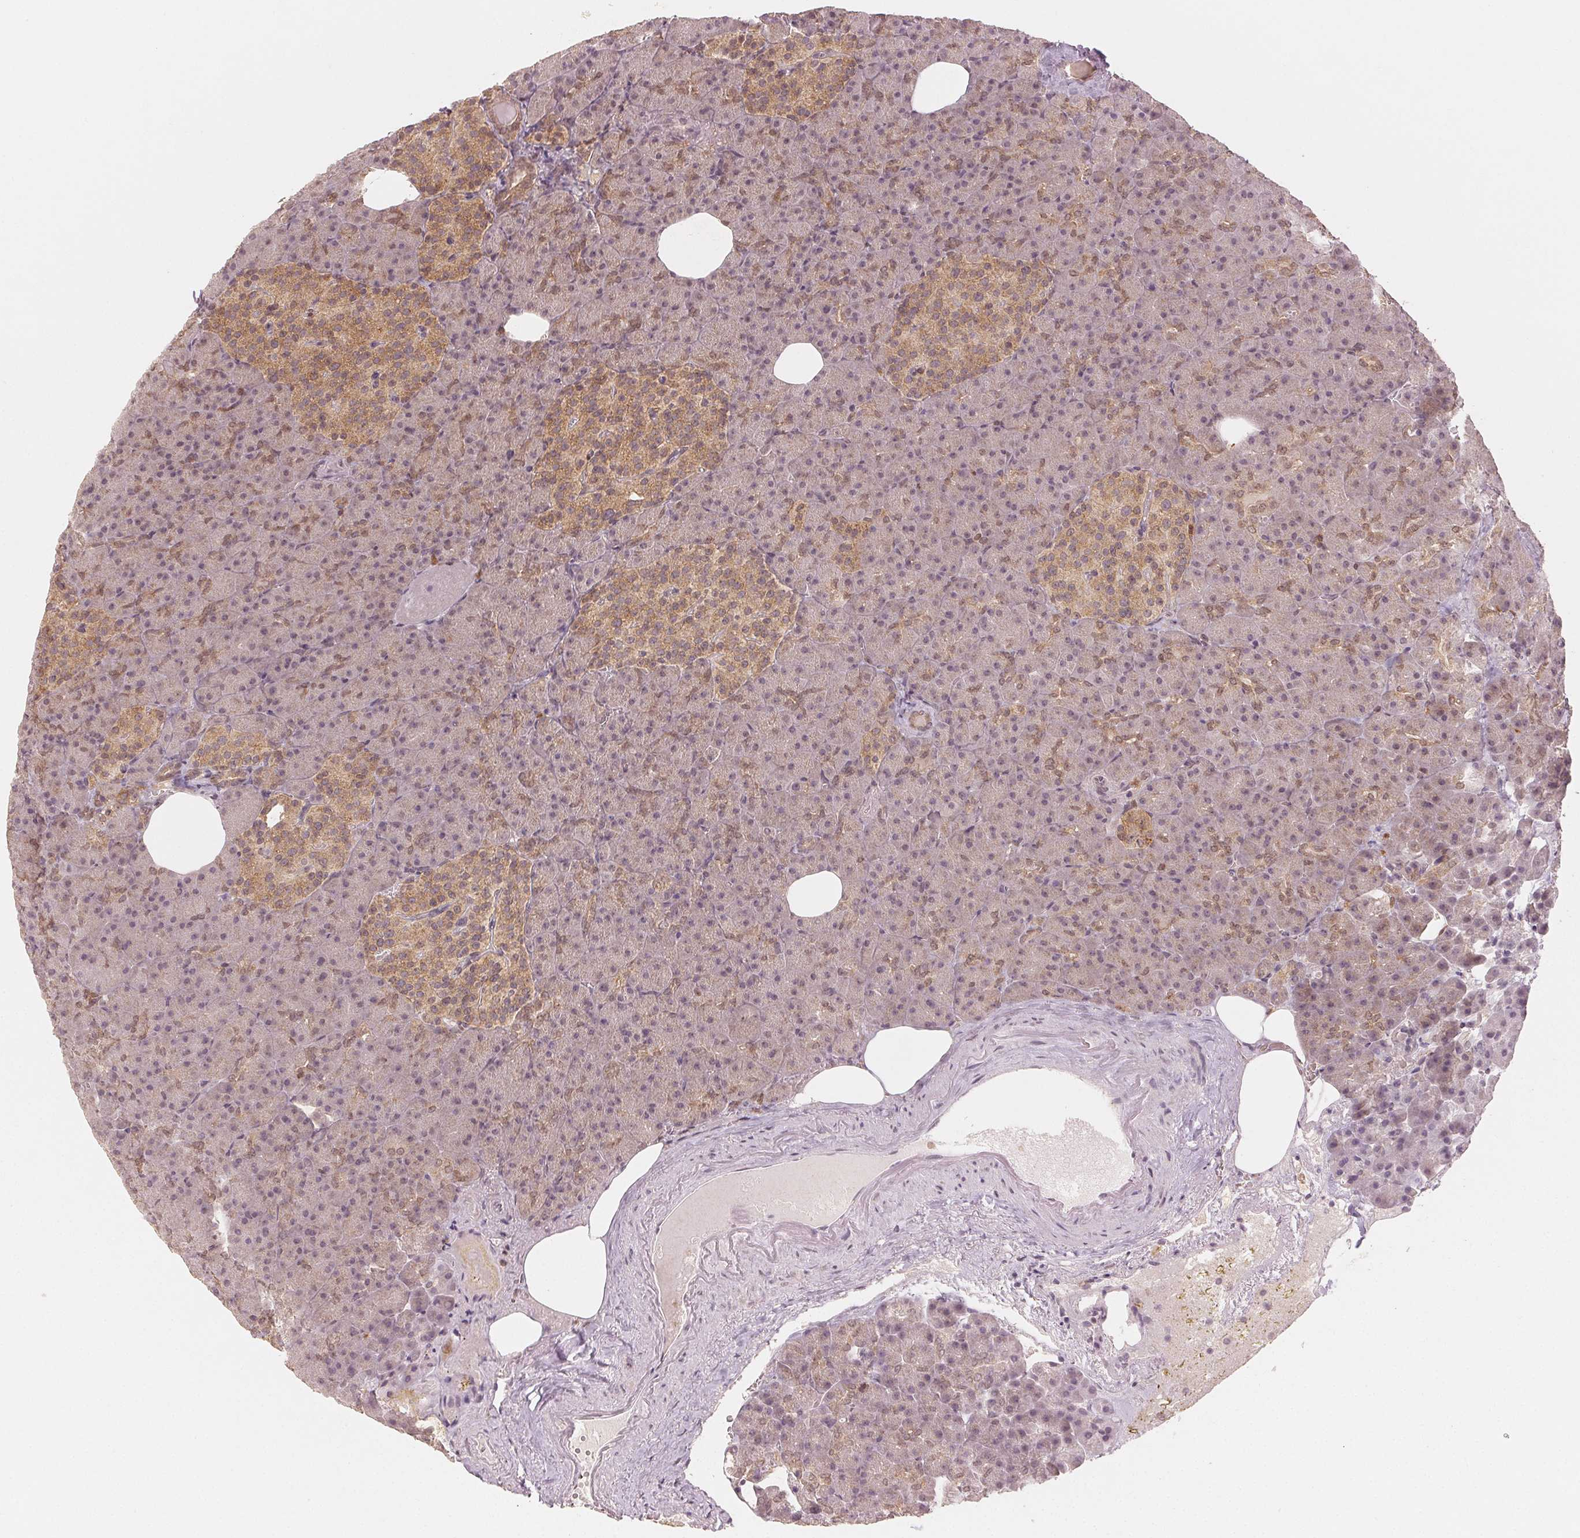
{"staining": {"intensity": "weak", "quantity": "<25%", "location": "cytoplasmic/membranous"}, "tissue": "pancreas", "cell_type": "Exocrine glandular cells", "image_type": "normal", "snomed": [{"axis": "morphology", "description": "Normal tissue, NOS"}, {"axis": "topography", "description": "Pancreas"}], "caption": "High magnification brightfield microscopy of unremarkable pancreas stained with DAB (3,3'-diaminobenzidine) (brown) and counterstained with hematoxylin (blue): exocrine glandular cells show no significant positivity.", "gene": "MAPK14", "patient": {"sex": "female", "age": 74}}